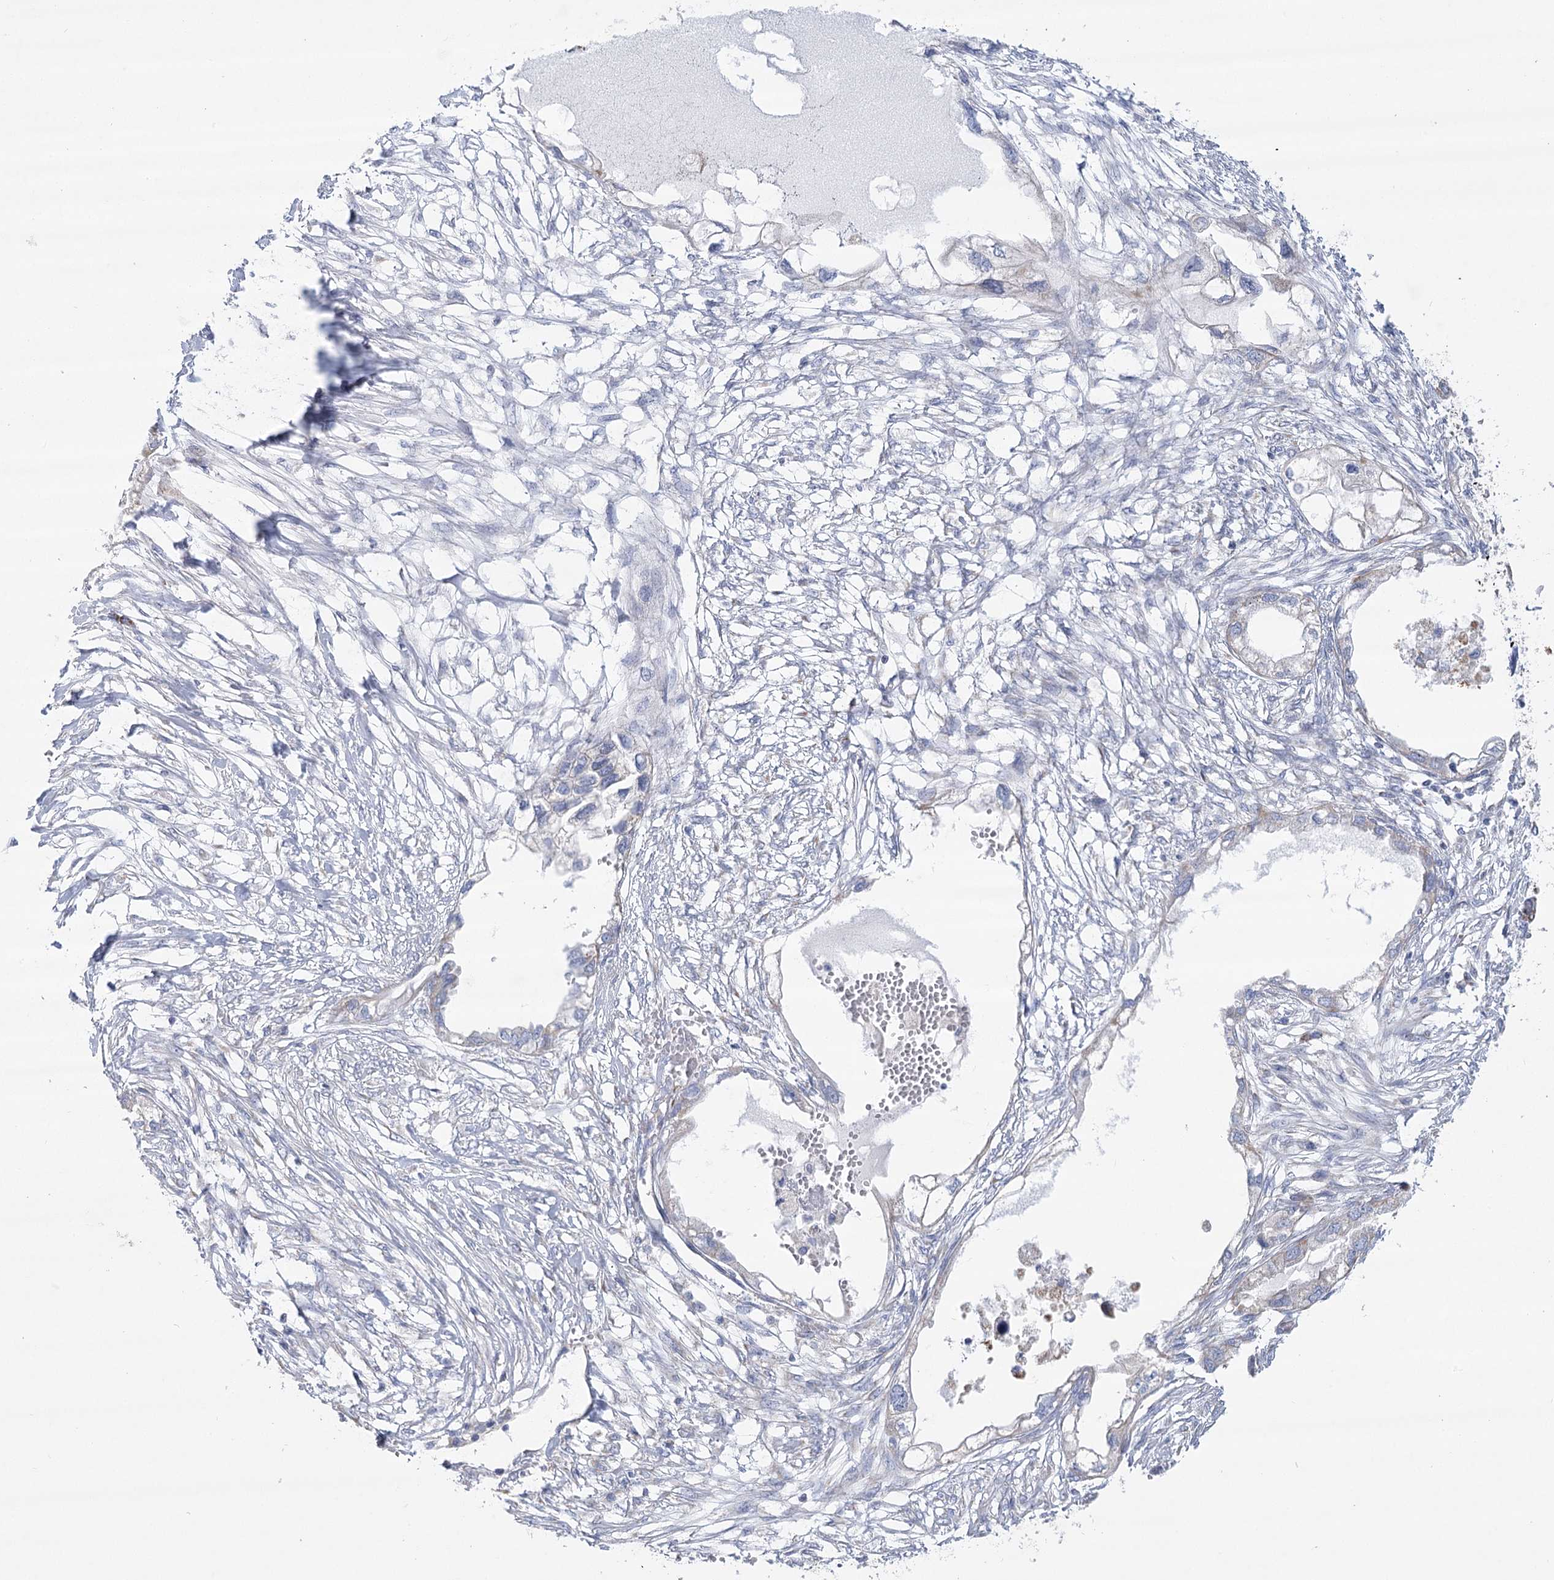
{"staining": {"intensity": "negative", "quantity": "none", "location": "none"}, "tissue": "endometrial cancer", "cell_type": "Tumor cells", "image_type": "cancer", "snomed": [{"axis": "morphology", "description": "Adenocarcinoma, NOS"}, {"axis": "morphology", "description": "Adenocarcinoma, metastatic, NOS"}, {"axis": "topography", "description": "Adipose tissue"}, {"axis": "topography", "description": "Endometrium"}], "caption": "Immunohistochemical staining of human adenocarcinoma (endometrial) reveals no significant expression in tumor cells.", "gene": "SNX7", "patient": {"sex": "female", "age": 67}}